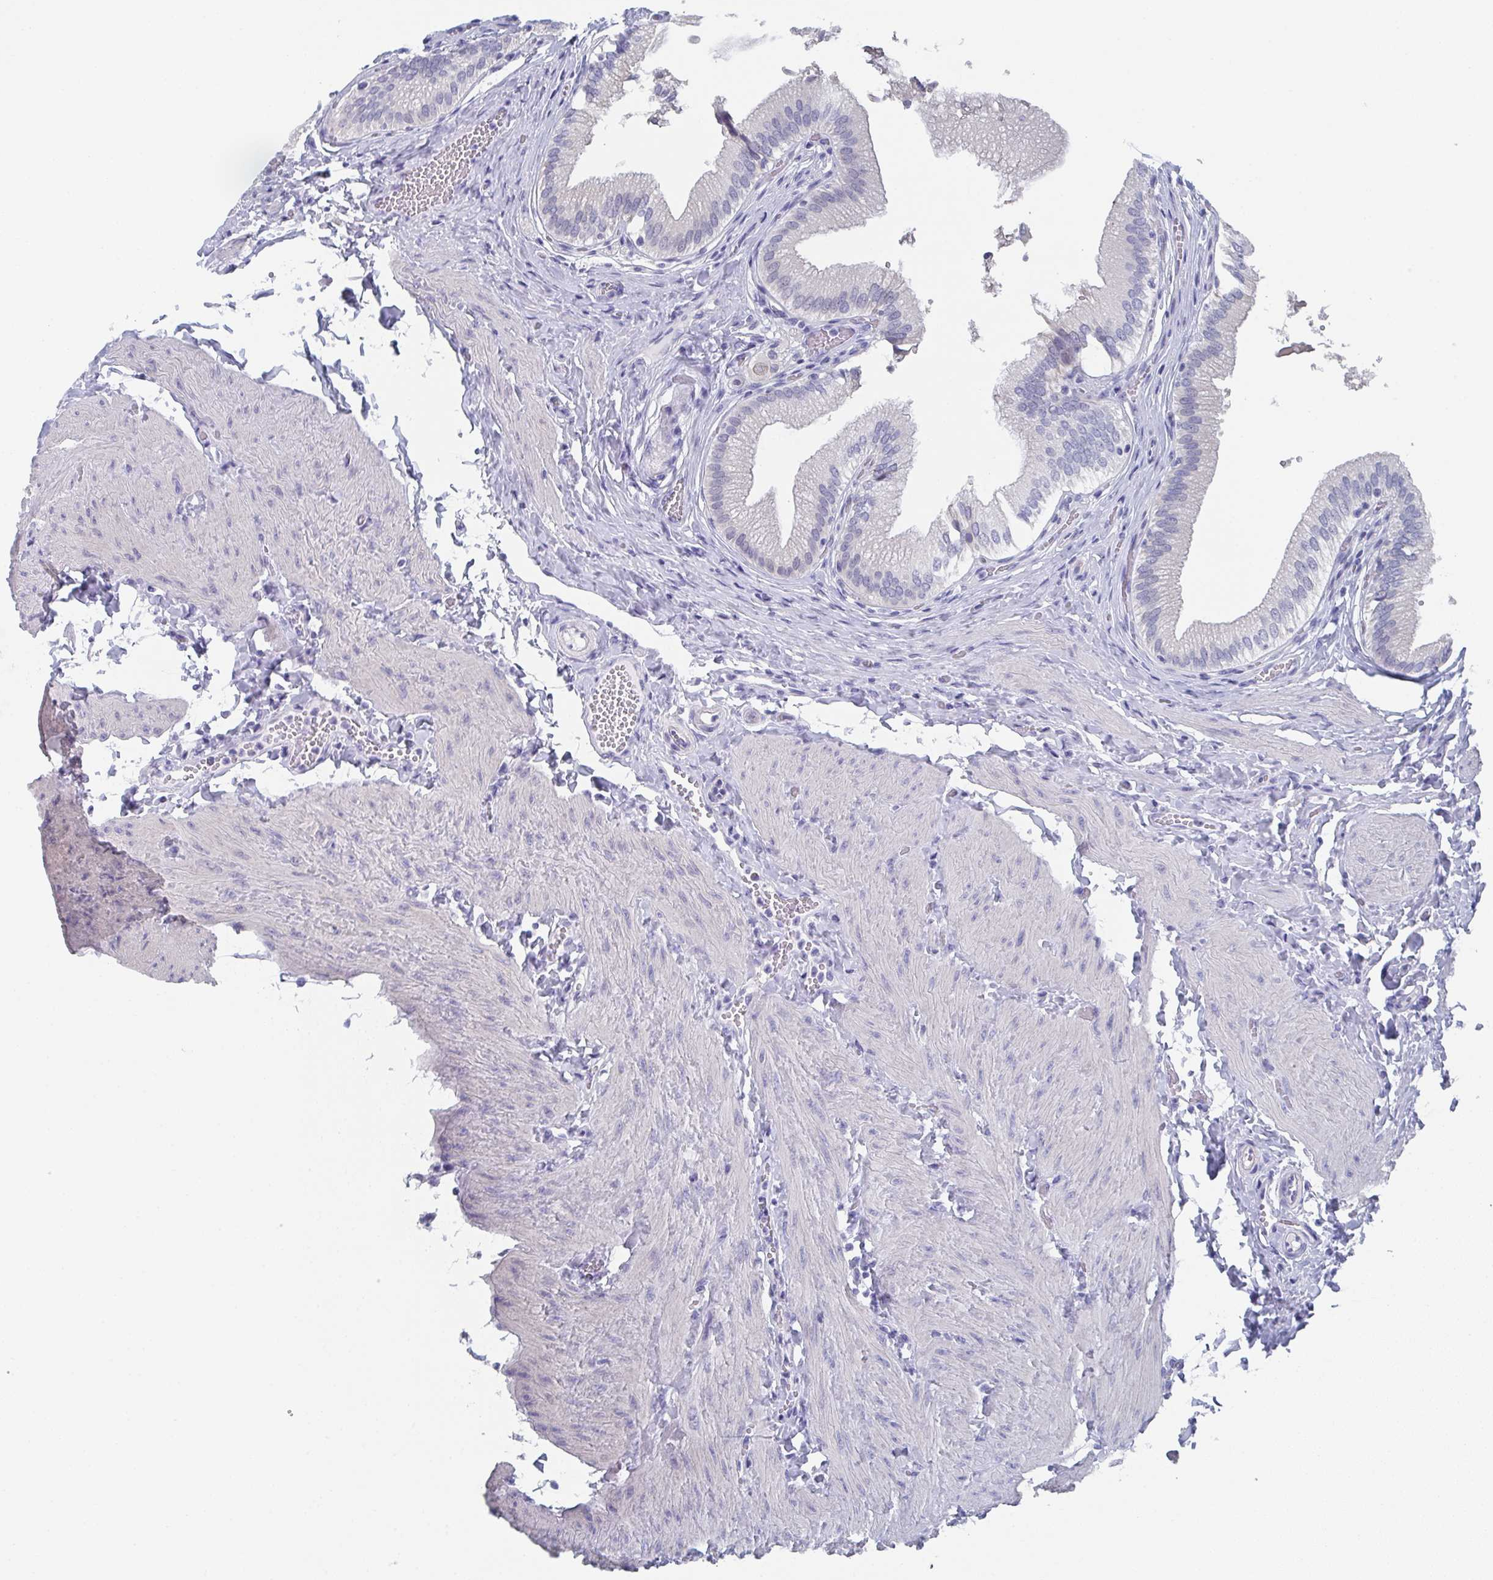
{"staining": {"intensity": "weak", "quantity": "<25%", "location": "cytoplasmic/membranous"}, "tissue": "gallbladder", "cell_type": "Glandular cells", "image_type": "normal", "snomed": [{"axis": "morphology", "description": "Normal tissue, NOS"}, {"axis": "topography", "description": "Gallbladder"}, {"axis": "topography", "description": "Peripheral nerve tissue"}], "caption": "This image is of unremarkable gallbladder stained with immunohistochemistry to label a protein in brown with the nuclei are counter-stained blue. There is no staining in glandular cells.", "gene": "DYDC2", "patient": {"sex": "male", "age": 17}}